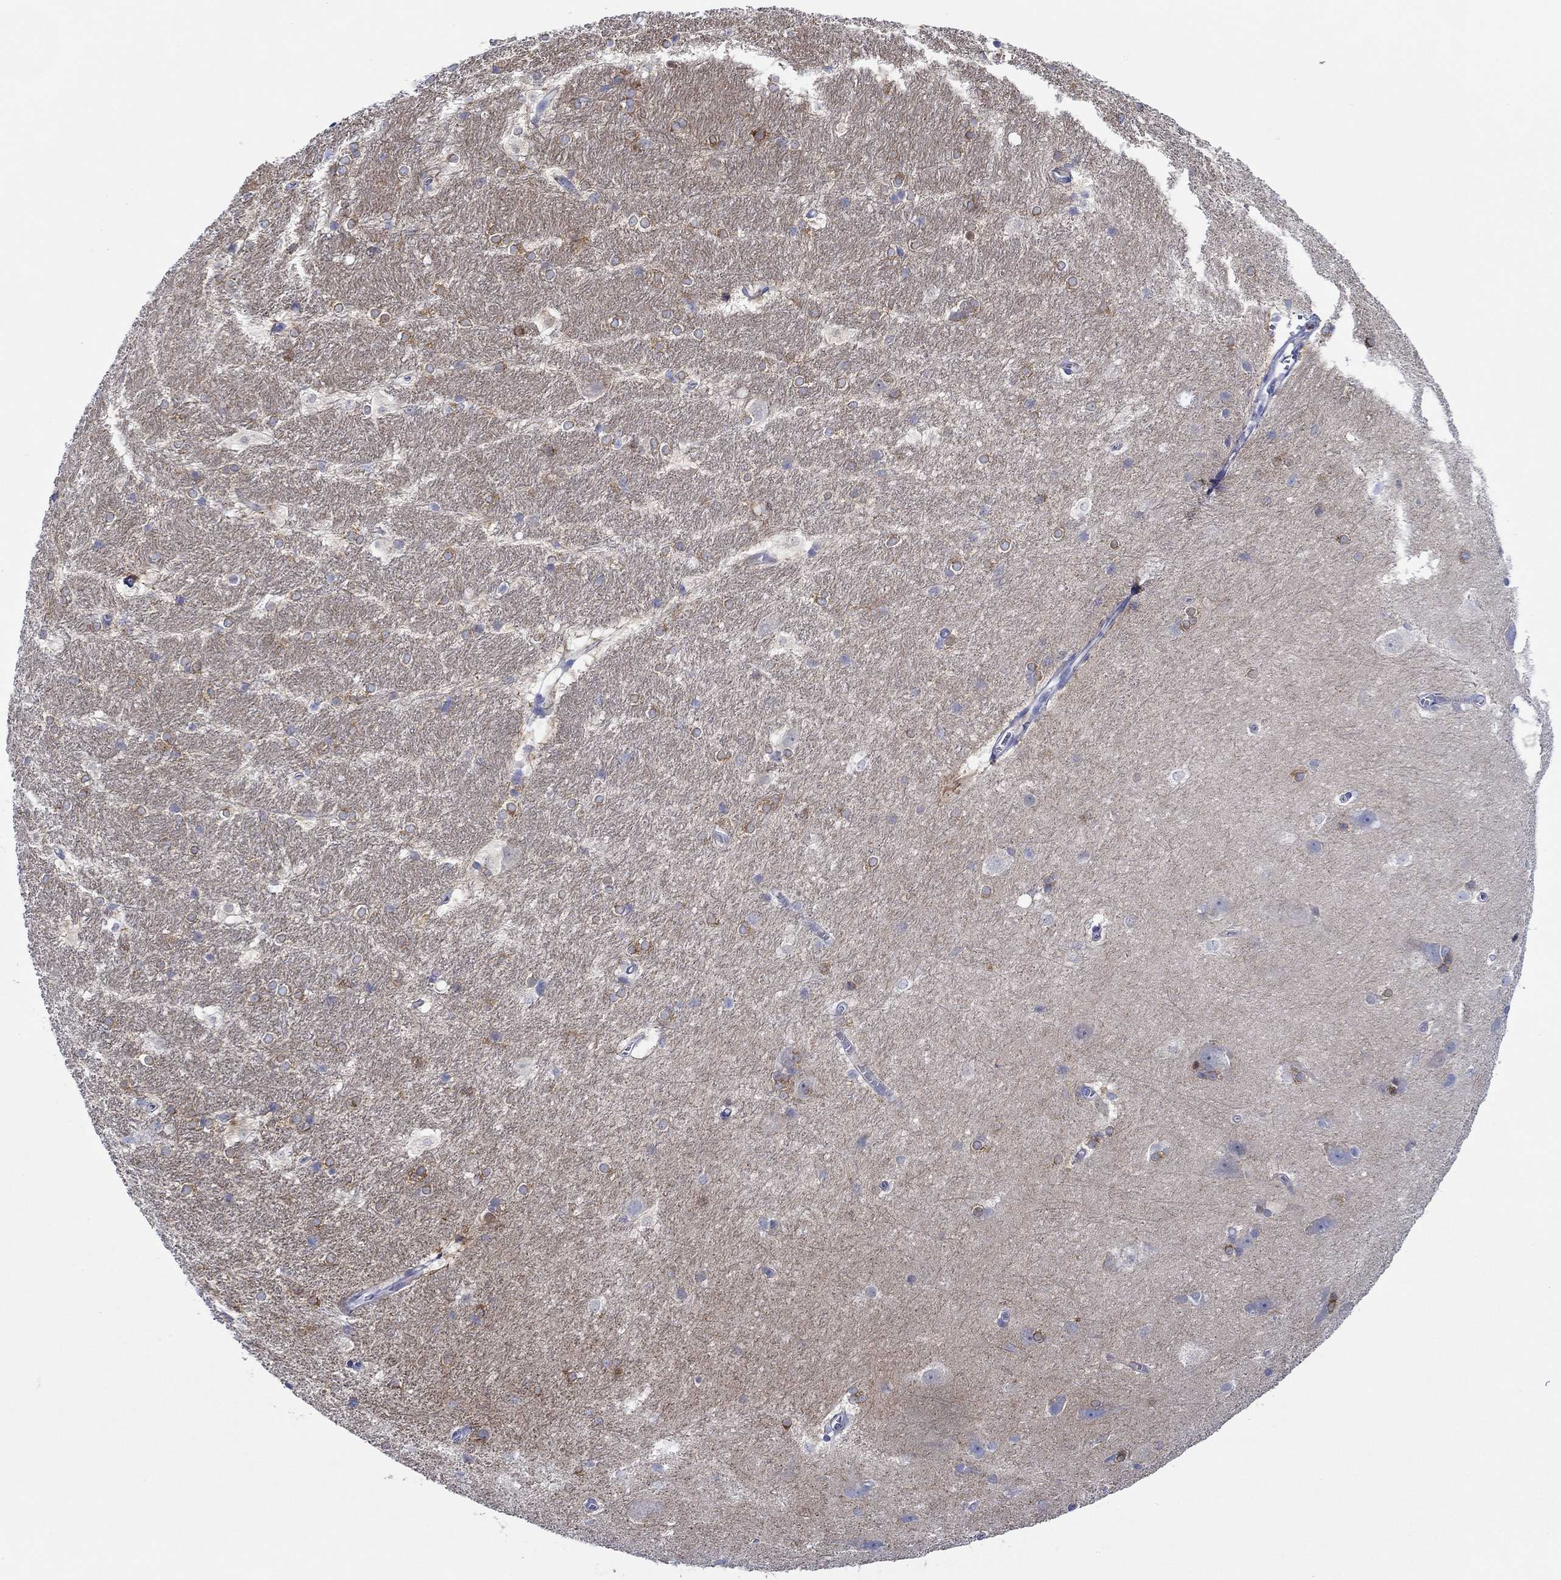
{"staining": {"intensity": "strong", "quantity": "<25%", "location": "cytoplasmic/membranous"}, "tissue": "hippocampus", "cell_type": "Glial cells", "image_type": "normal", "snomed": [{"axis": "morphology", "description": "Normal tissue, NOS"}, {"axis": "topography", "description": "Cerebral cortex"}, {"axis": "topography", "description": "Hippocampus"}], "caption": "Immunohistochemical staining of benign hippocampus demonstrates <25% levels of strong cytoplasmic/membranous protein staining in about <25% of glial cells.", "gene": "IGFBP6", "patient": {"sex": "female", "age": 19}}